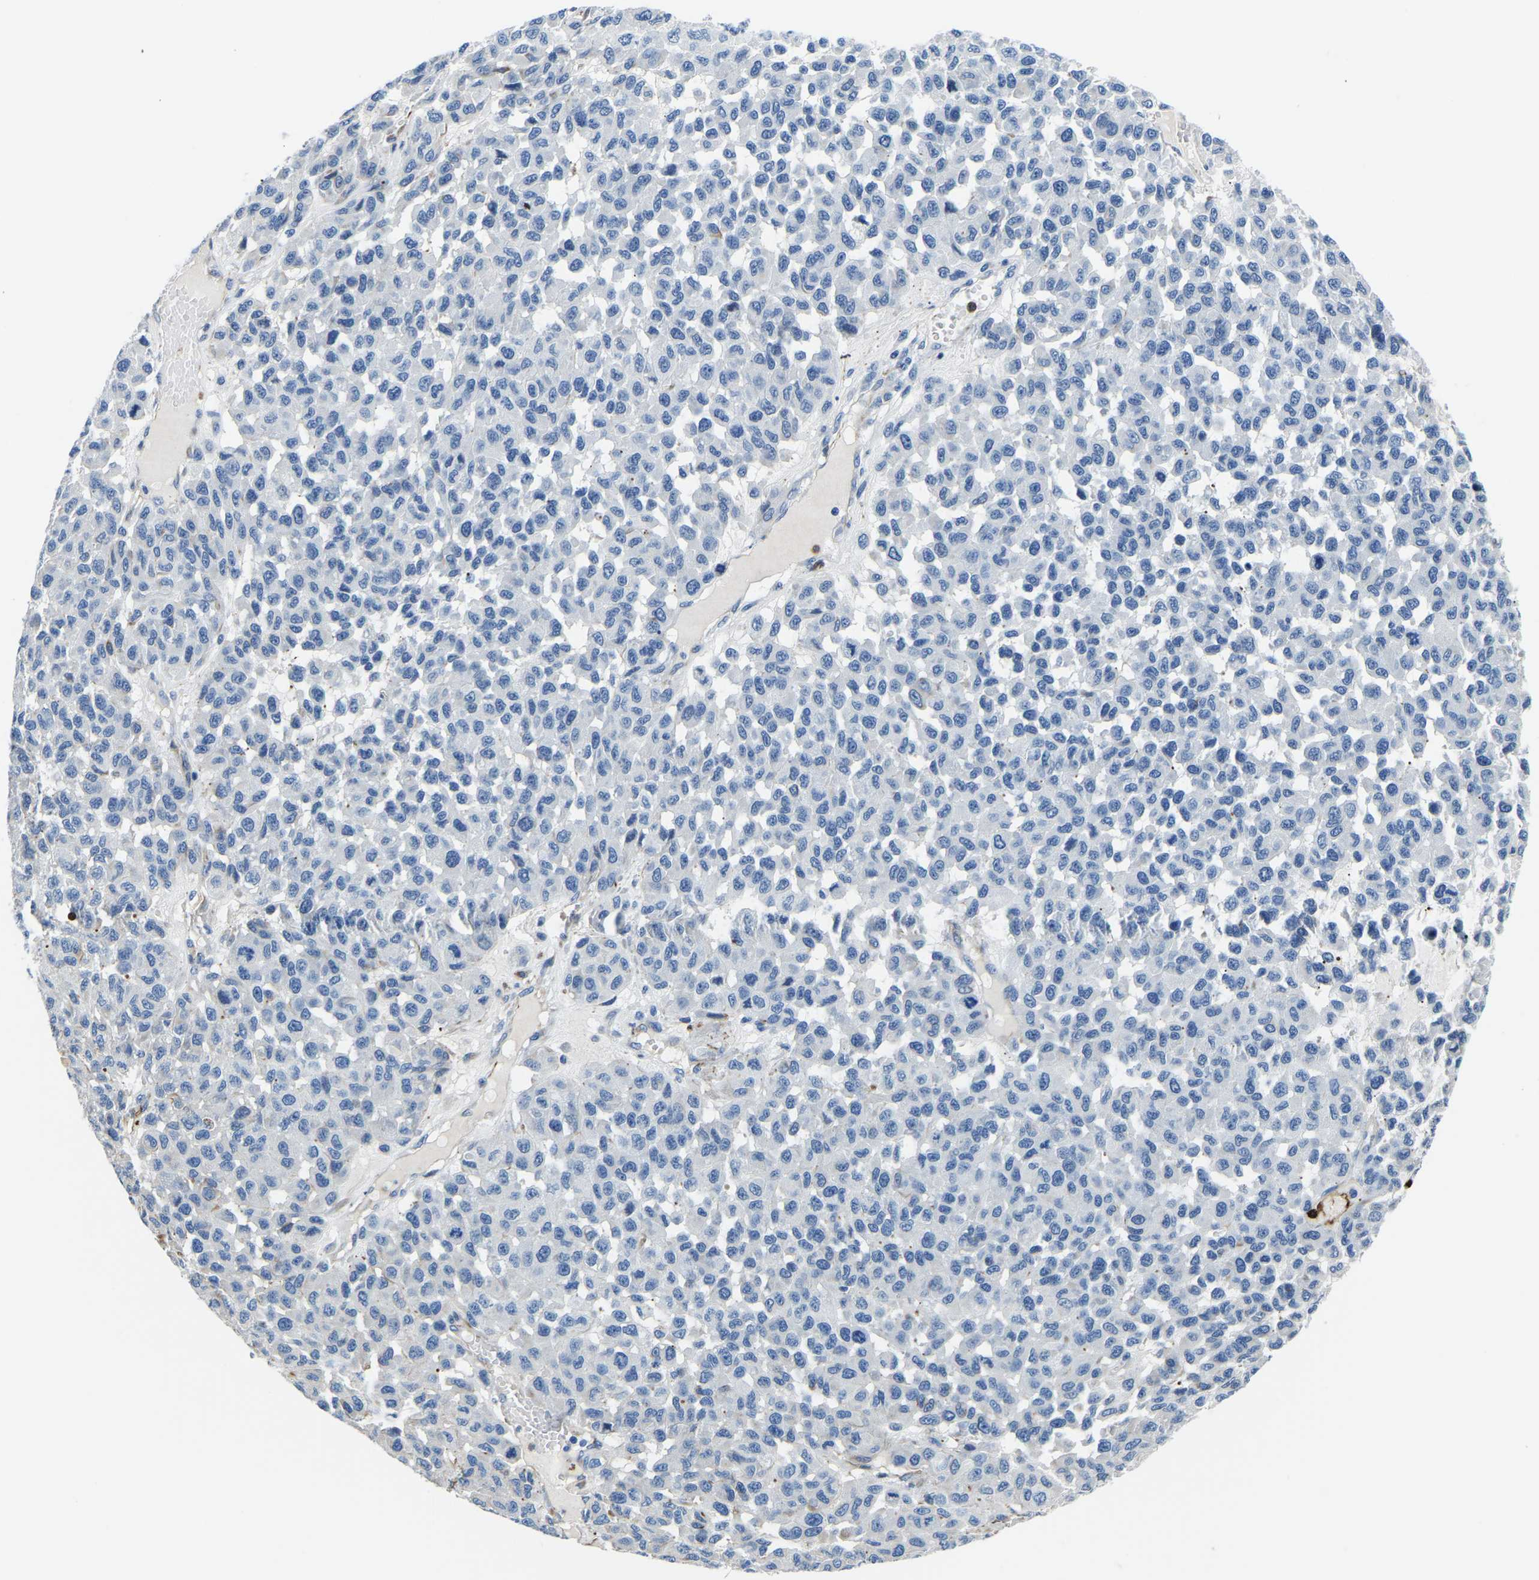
{"staining": {"intensity": "negative", "quantity": "none", "location": "none"}, "tissue": "melanoma", "cell_type": "Tumor cells", "image_type": "cancer", "snomed": [{"axis": "morphology", "description": "Malignant melanoma, NOS"}, {"axis": "topography", "description": "Skin"}], "caption": "The micrograph reveals no significant positivity in tumor cells of malignant melanoma.", "gene": "MS4A3", "patient": {"sex": "male", "age": 62}}